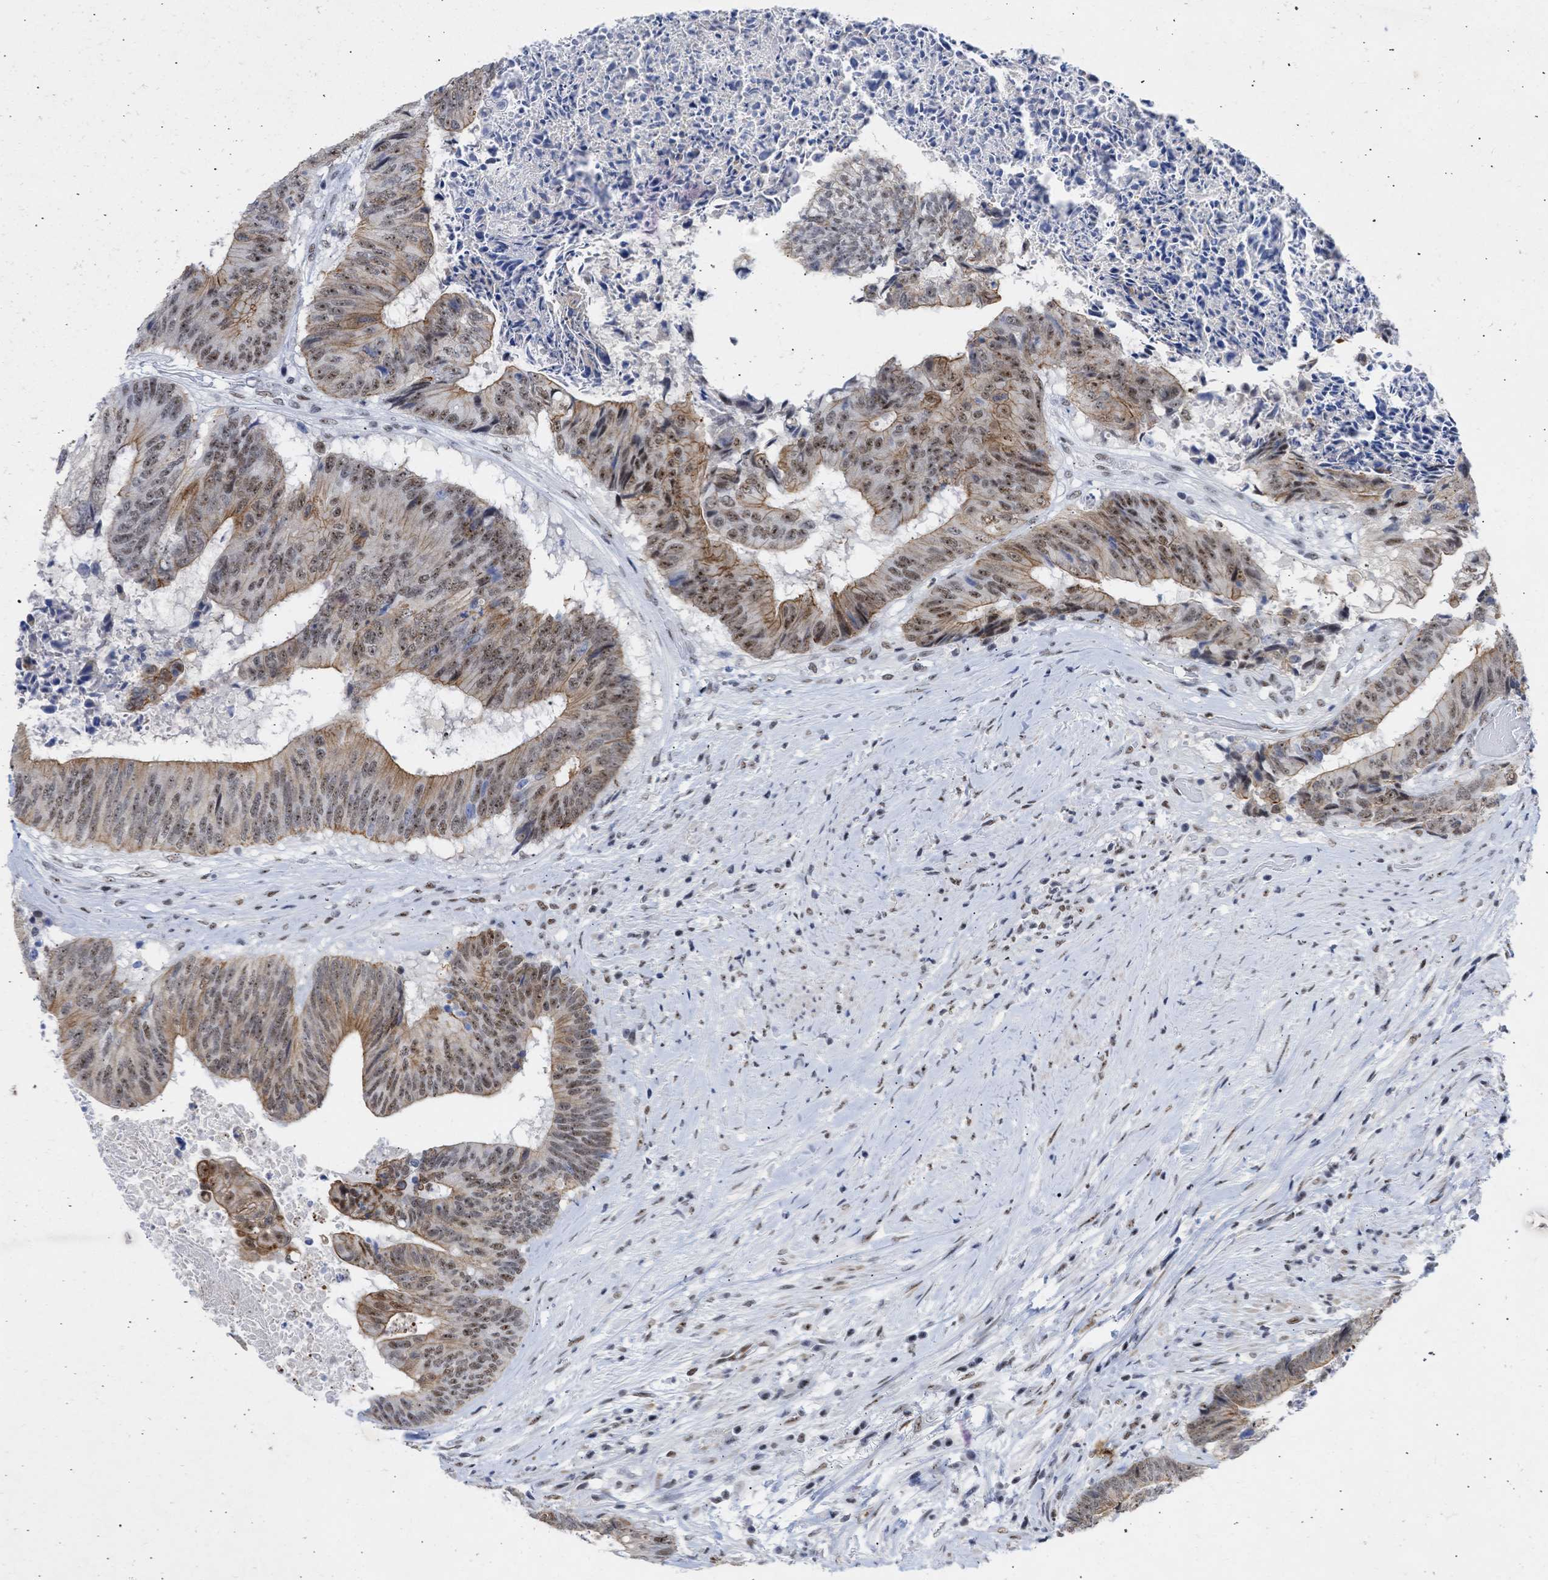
{"staining": {"intensity": "moderate", "quantity": ">75%", "location": "cytoplasmic/membranous,nuclear"}, "tissue": "colorectal cancer", "cell_type": "Tumor cells", "image_type": "cancer", "snomed": [{"axis": "morphology", "description": "Adenocarcinoma, NOS"}, {"axis": "topography", "description": "Rectum"}], "caption": "Protein staining demonstrates moderate cytoplasmic/membranous and nuclear expression in approximately >75% of tumor cells in colorectal cancer.", "gene": "DDX41", "patient": {"sex": "male", "age": 72}}